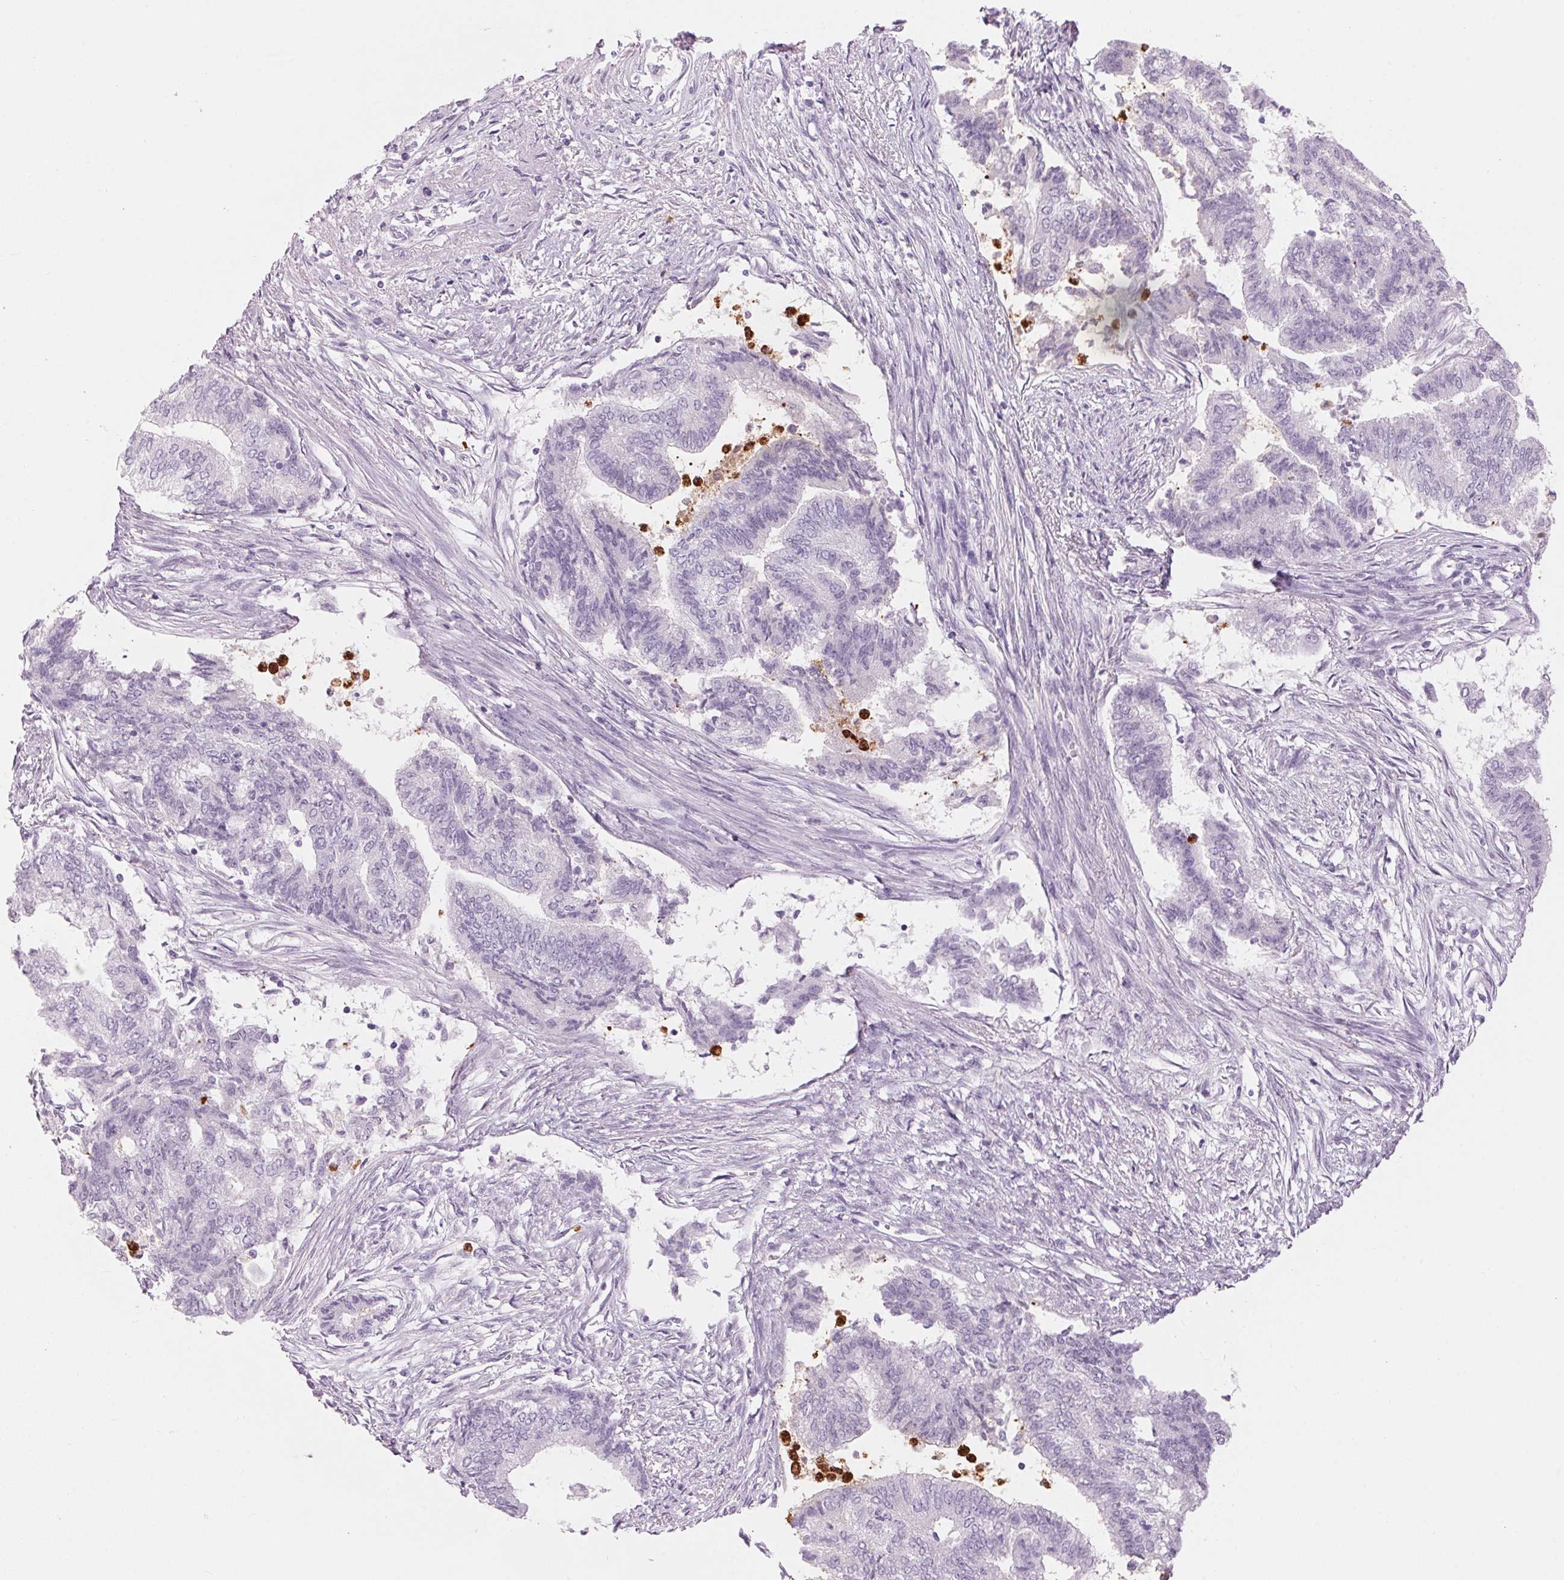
{"staining": {"intensity": "negative", "quantity": "none", "location": "none"}, "tissue": "endometrial cancer", "cell_type": "Tumor cells", "image_type": "cancer", "snomed": [{"axis": "morphology", "description": "Adenocarcinoma, NOS"}, {"axis": "topography", "description": "Endometrium"}], "caption": "Tumor cells show no significant expression in endometrial adenocarcinoma.", "gene": "KLK7", "patient": {"sex": "female", "age": 65}}